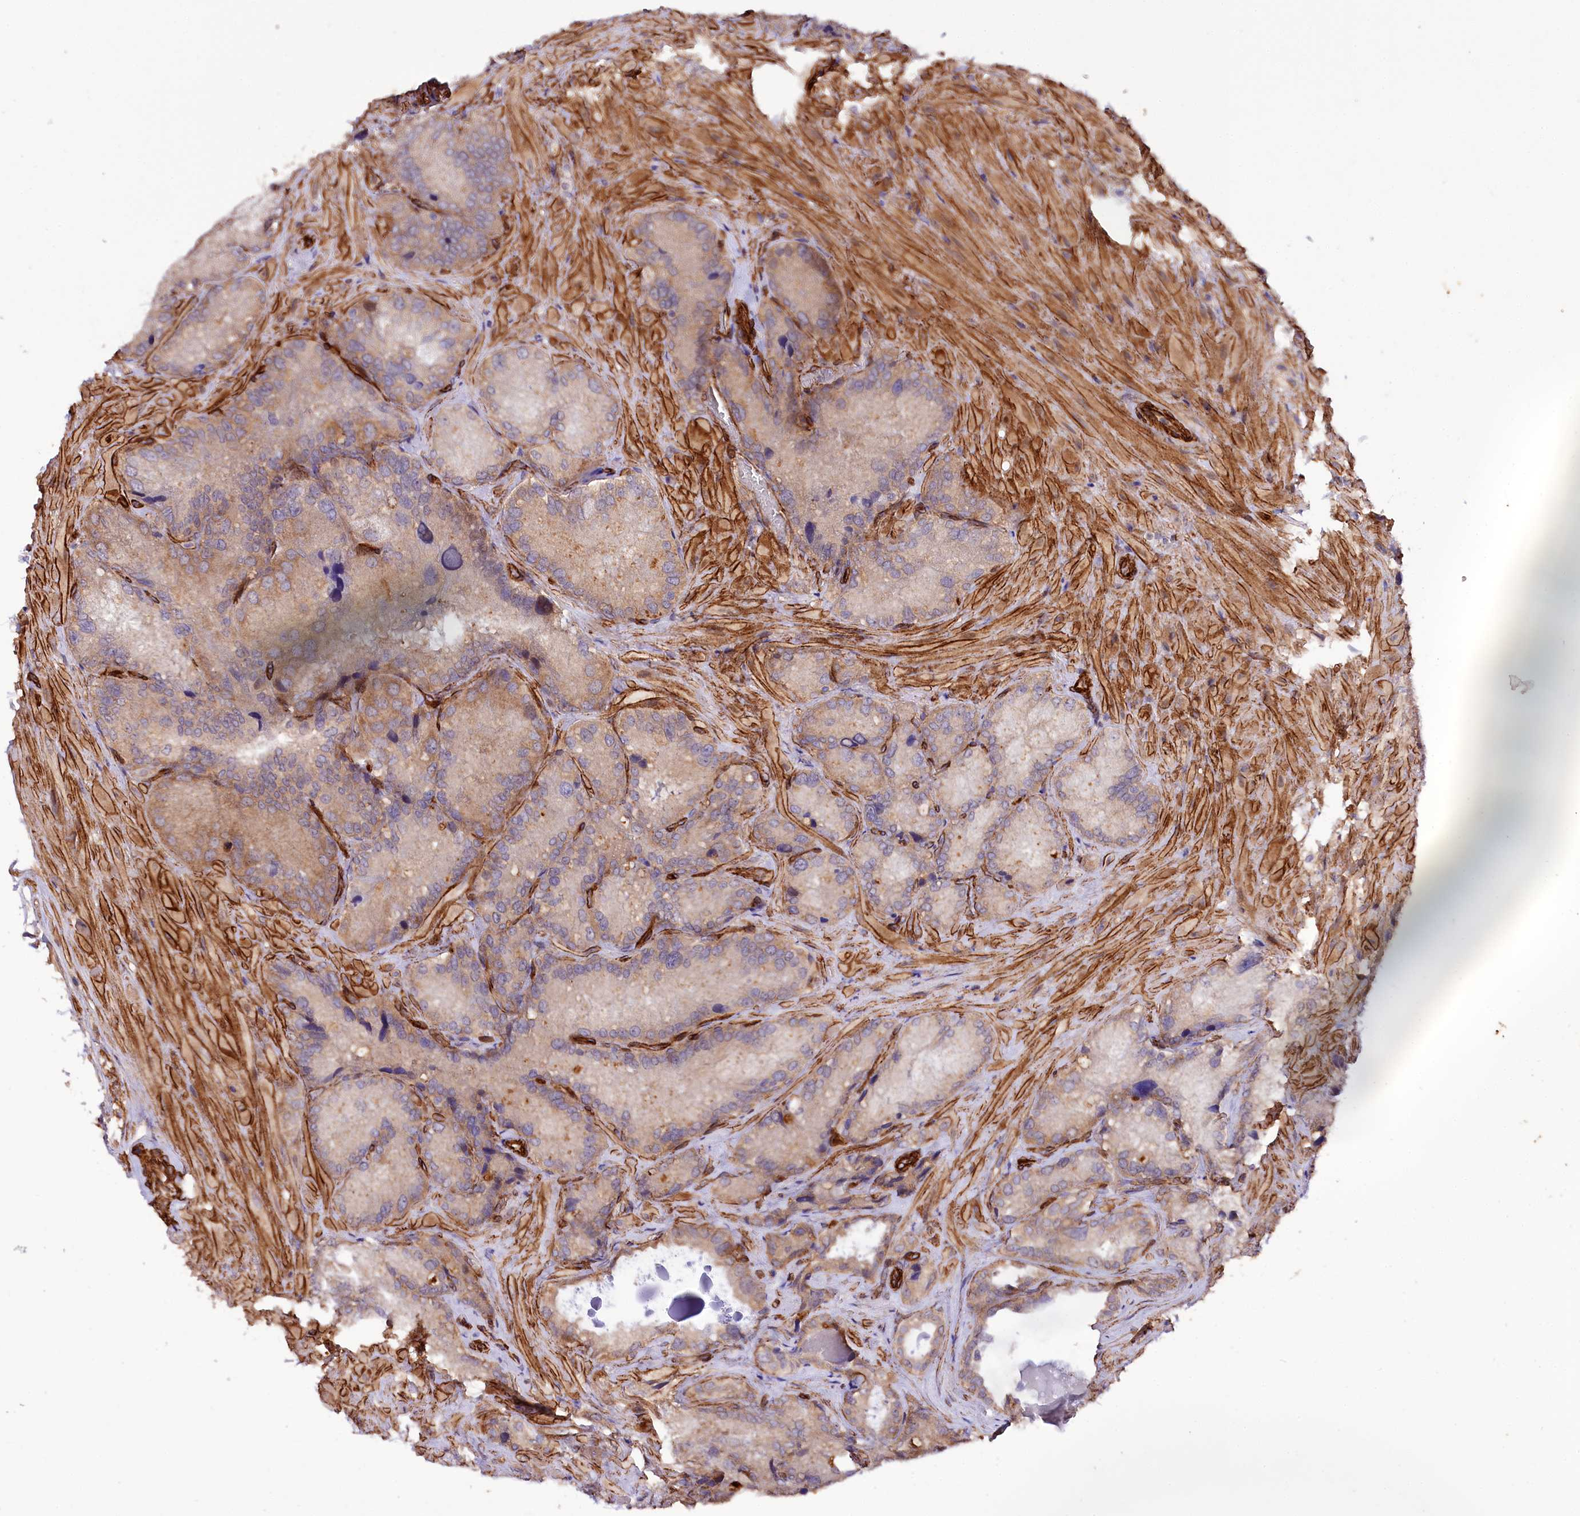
{"staining": {"intensity": "moderate", "quantity": "<25%", "location": "cytoplasmic/membranous"}, "tissue": "seminal vesicle", "cell_type": "Glandular cells", "image_type": "normal", "snomed": [{"axis": "morphology", "description": "Normal tissue, NOS"}, {"axis": "topography", "description": "Seminal veicle"}], "caption": "IHC micrograph of unremarkable seminal vesicle: seminal vesicle stained using immunohistochemistry exhibits low levels of moderate protein expression localized specifically in the cytoplasmic/membranous of glandular cells, appearing as a cytoplasmic/membranous brown color.", "gene": "SPATS2", "patient": {"sex": "male", "age": 62}}